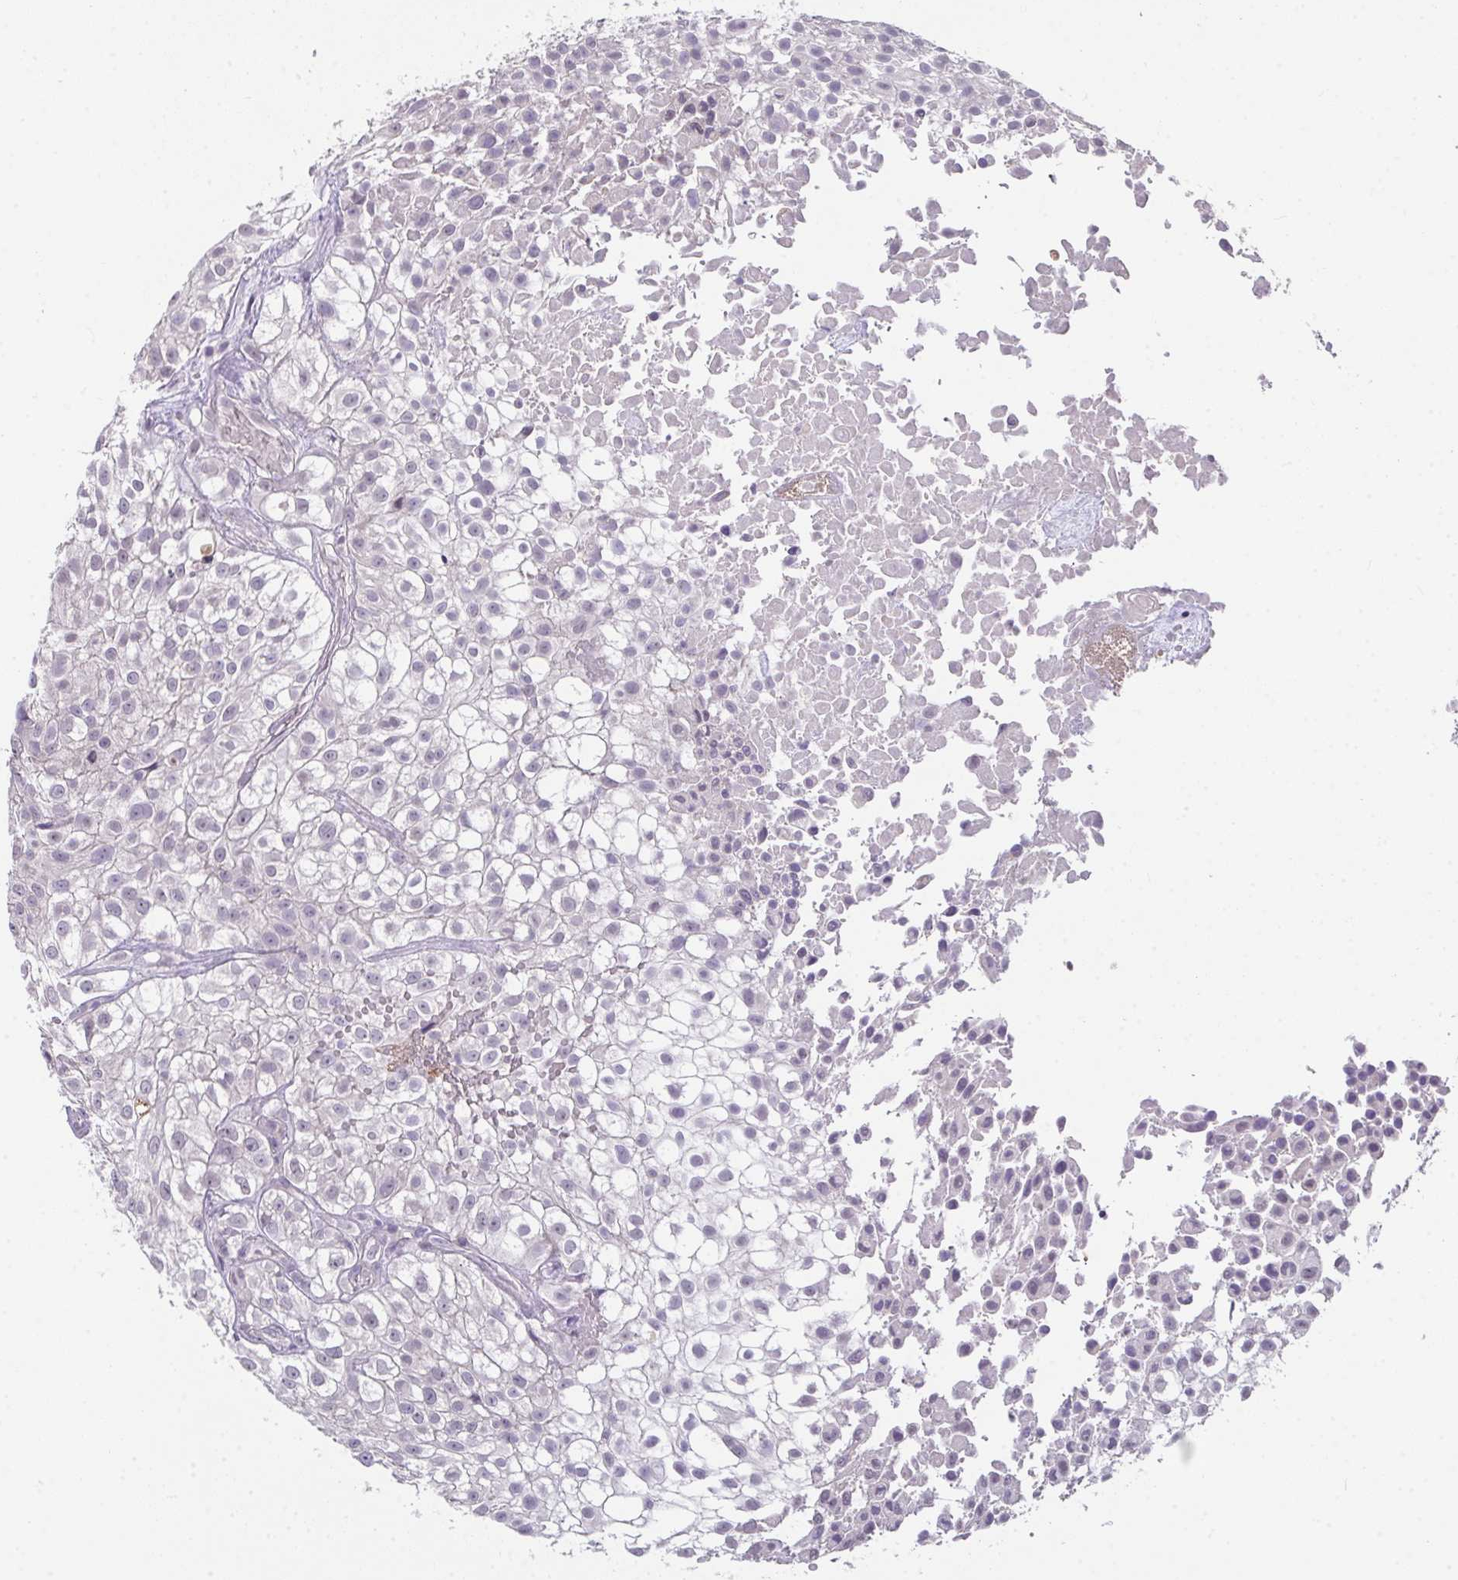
{"staining": {"intensity": "negative", "quantity": "none", "location": "none"}, "tissue": "urothelial cancer", "cell_type": "Tumor cells", "image_type": "cancer", "snomed": [{"axis": "morphology", "description": "Urothelial carcinoma, High grade"}, {"axis": "topography", "description": "Urinary bladder"}], "caption": "This is an IHC histopathology image of human high-grade urothelial carcinoma. There is no staining in tumor cells.", "gene": "GLTPD2", "patient": {"sex": "male", "age": 56}}